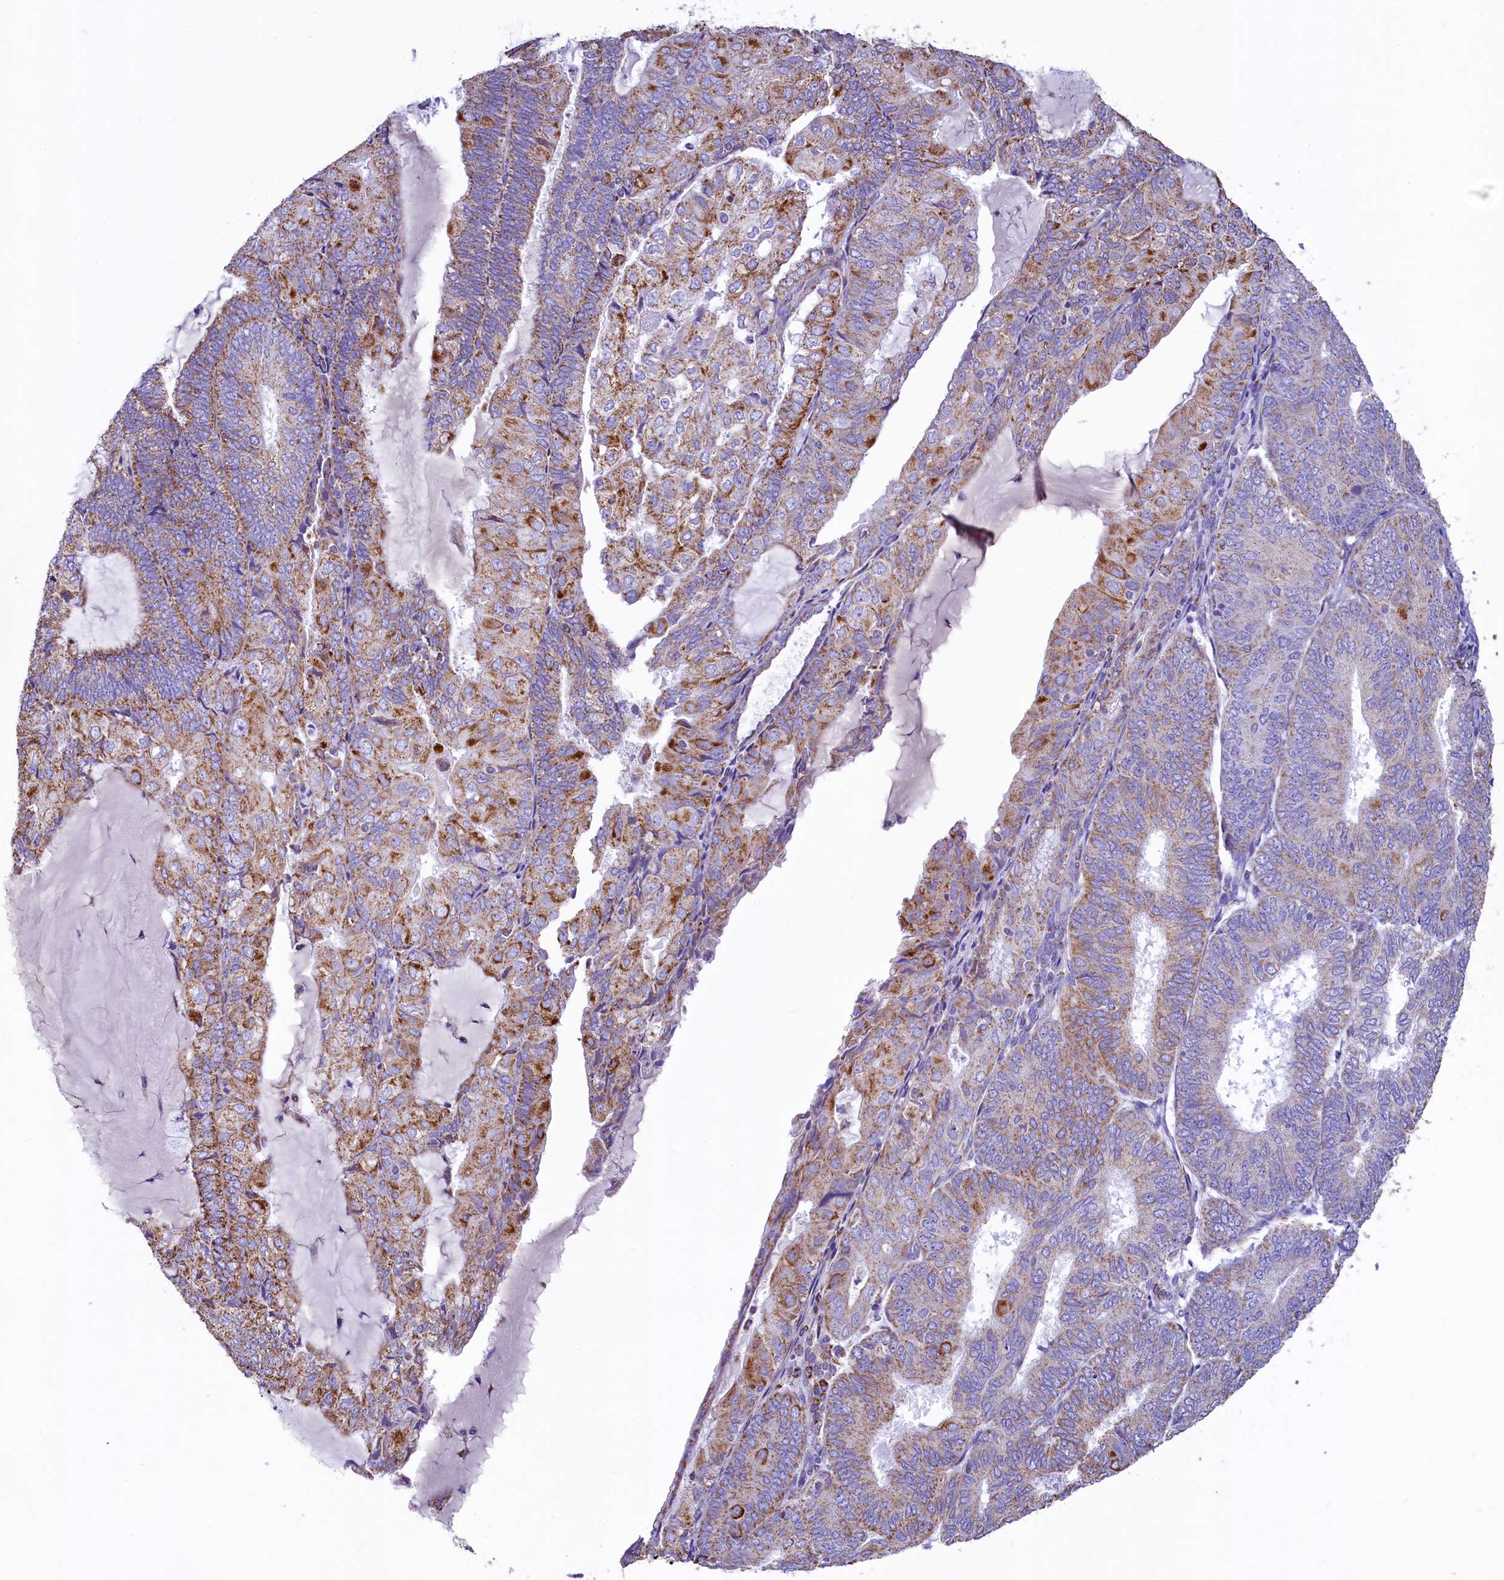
{"staining": {"intensity": "strong", "quantity": "25%-75%", "location": "cytoplasmic/membranous"}, "tissue": "endometrial cancer", "cell_type": "Tumor cells", "image_type": "cancer", "snomed": [{"axis": "morphology", "description": "Adenocarcinoma, NOS"}, {"axis": "topography", "description": "Endometrium"}], "caption": "DAB immunohistochemical staining of endometrial adenocarcinoma shows strong cytoplasmic/membranous protein positivity in about 25%-75% of tumor cells.", "gene": "IDH3A", "patient": {"sex": "female", "age": 81}}